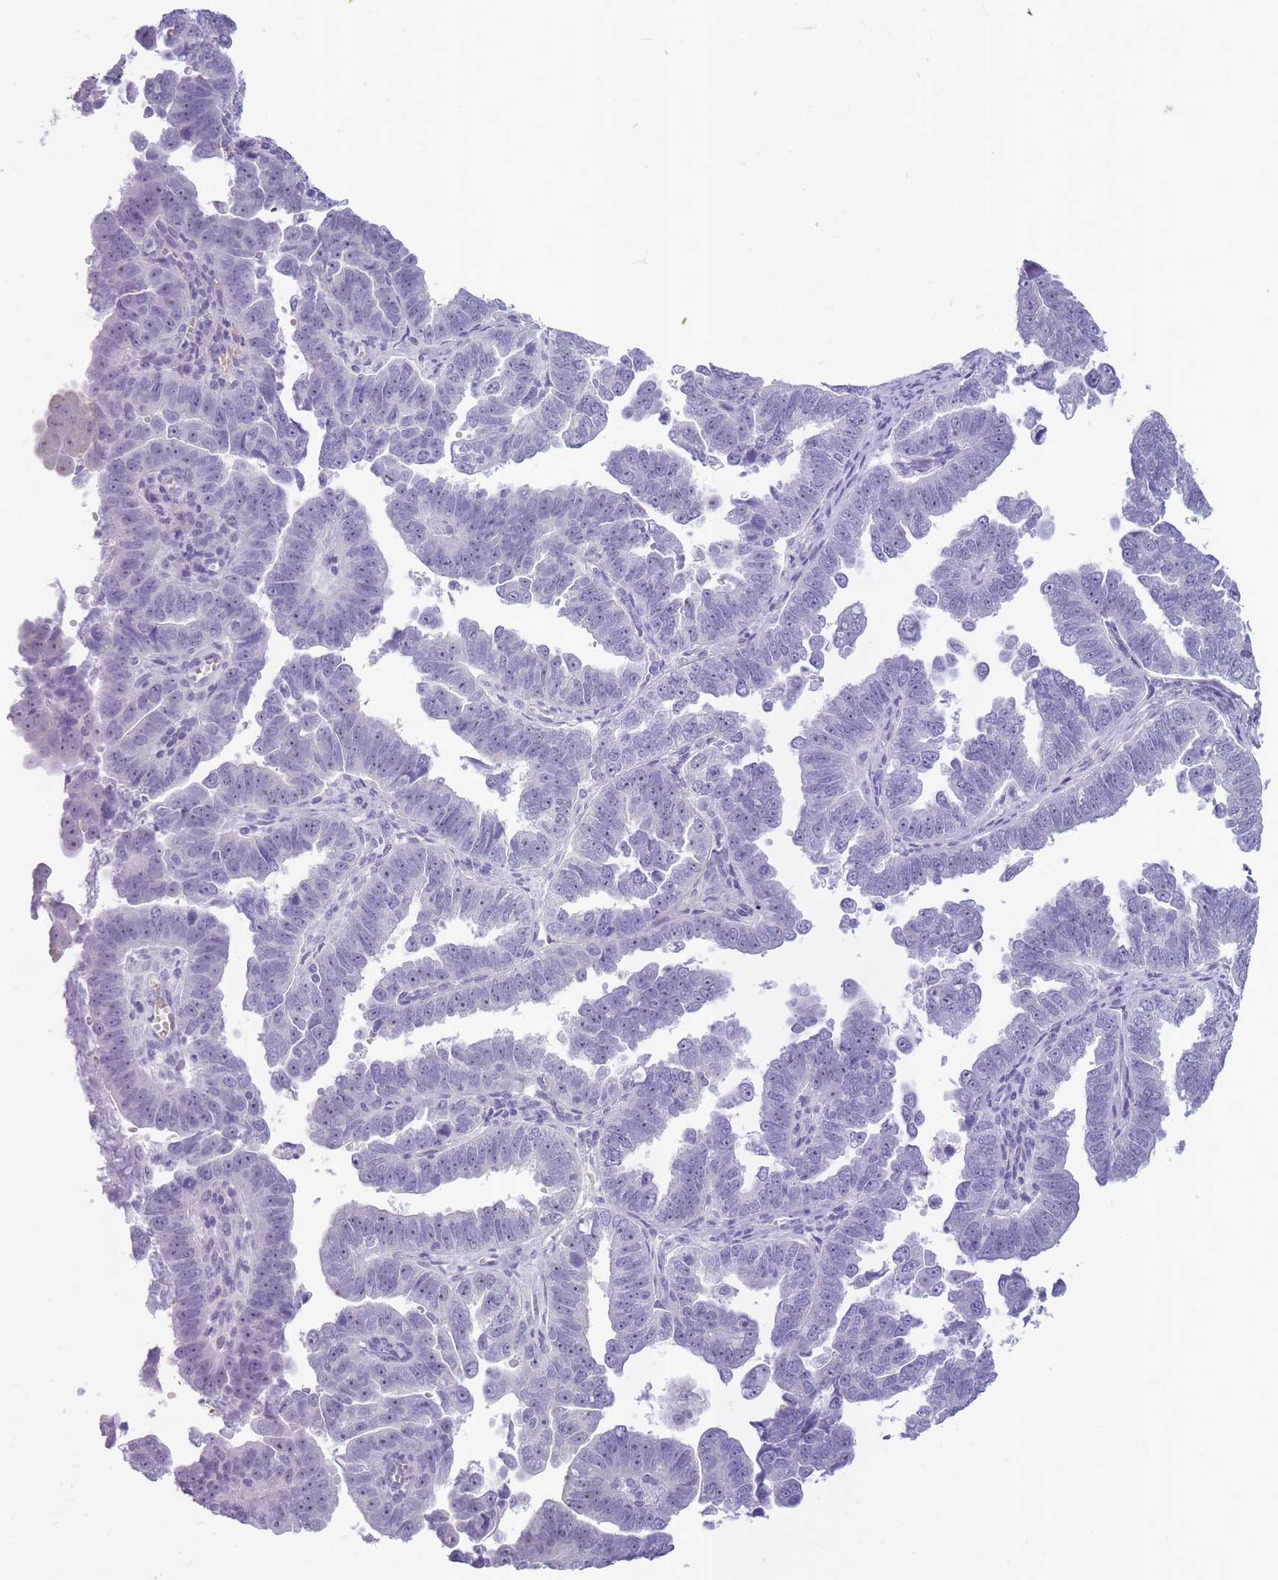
{"staining": {"intensity": "negative", "quantity": "none", "location": "none"}, "tissue": "endometrial cancer", "cell_type": "Tumor cells", "image_type": "cancer", "snomed": [{"axis": "morphology", "description": "Adenocarcinoma, NOS"}, {"axis": "topography", "description": "Endometrium"}], "caption": "Immunohistochemistry (IHC) photomicrograph of neoplastic tissue: human endometrial adenocarcinoma stained with DAB (3,3'-diaminobenzidine) shows no significant protein positivity in tumor cells.", "gene": "INS", "patient": {"sex": "female", "age": 75}}